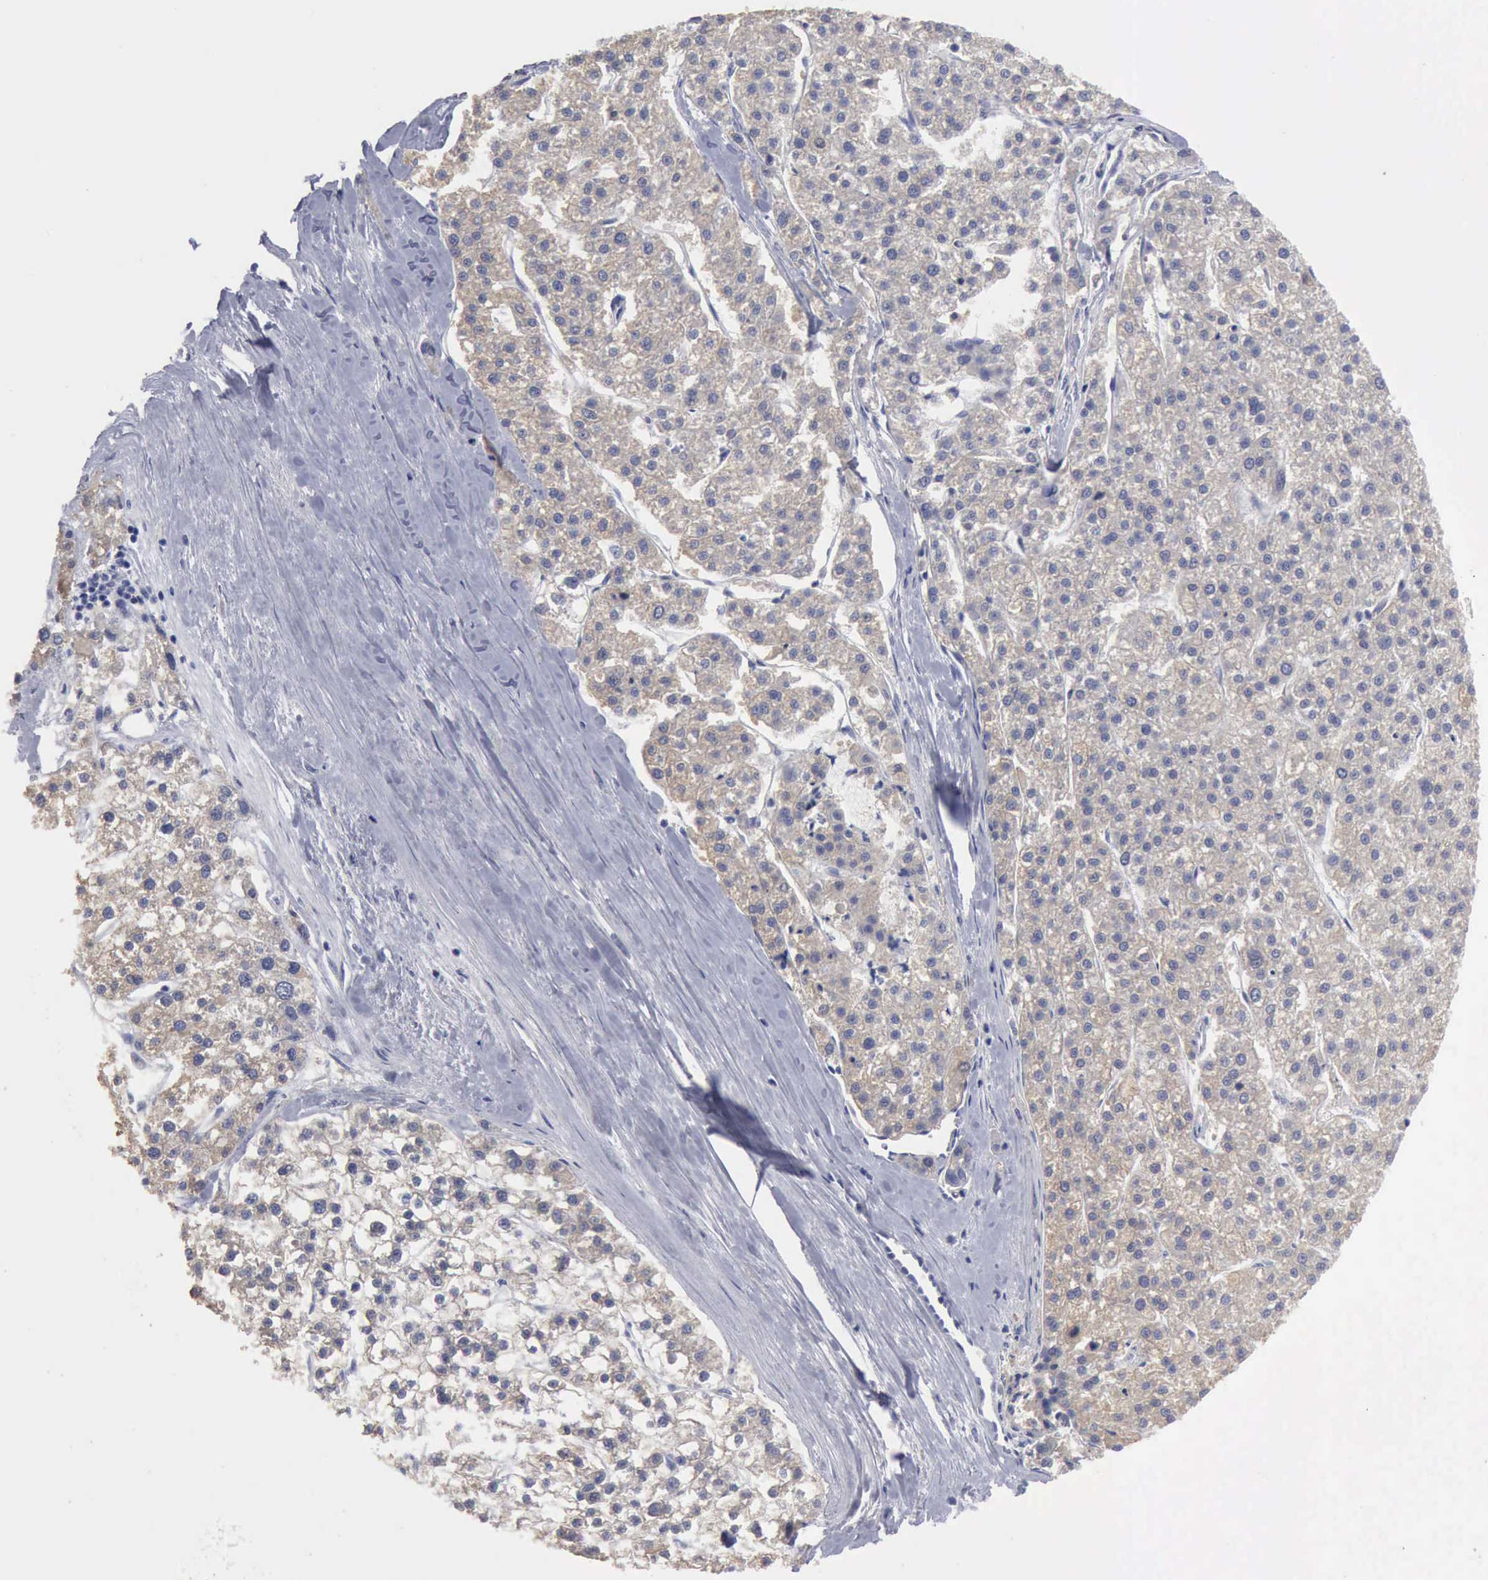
{"staining": {"intensity": "negative", "quantity": "none", "location": "none"}, "tissue": "liver cancer", "cell_type": "Tumor cells", "image_type": "cancer", "snomed": [{"axis": "morphology", "description": "Carcinoma, Hepatocellular, NOS"}, {"axis": "topography", "description": "Liver"}], "caption": "There is no significant positivity in tumor cells of liver cancer. Nuclei are stained in blue.", "gene": "TXLNG", "patient": {"sex": "female", "age": 85}}